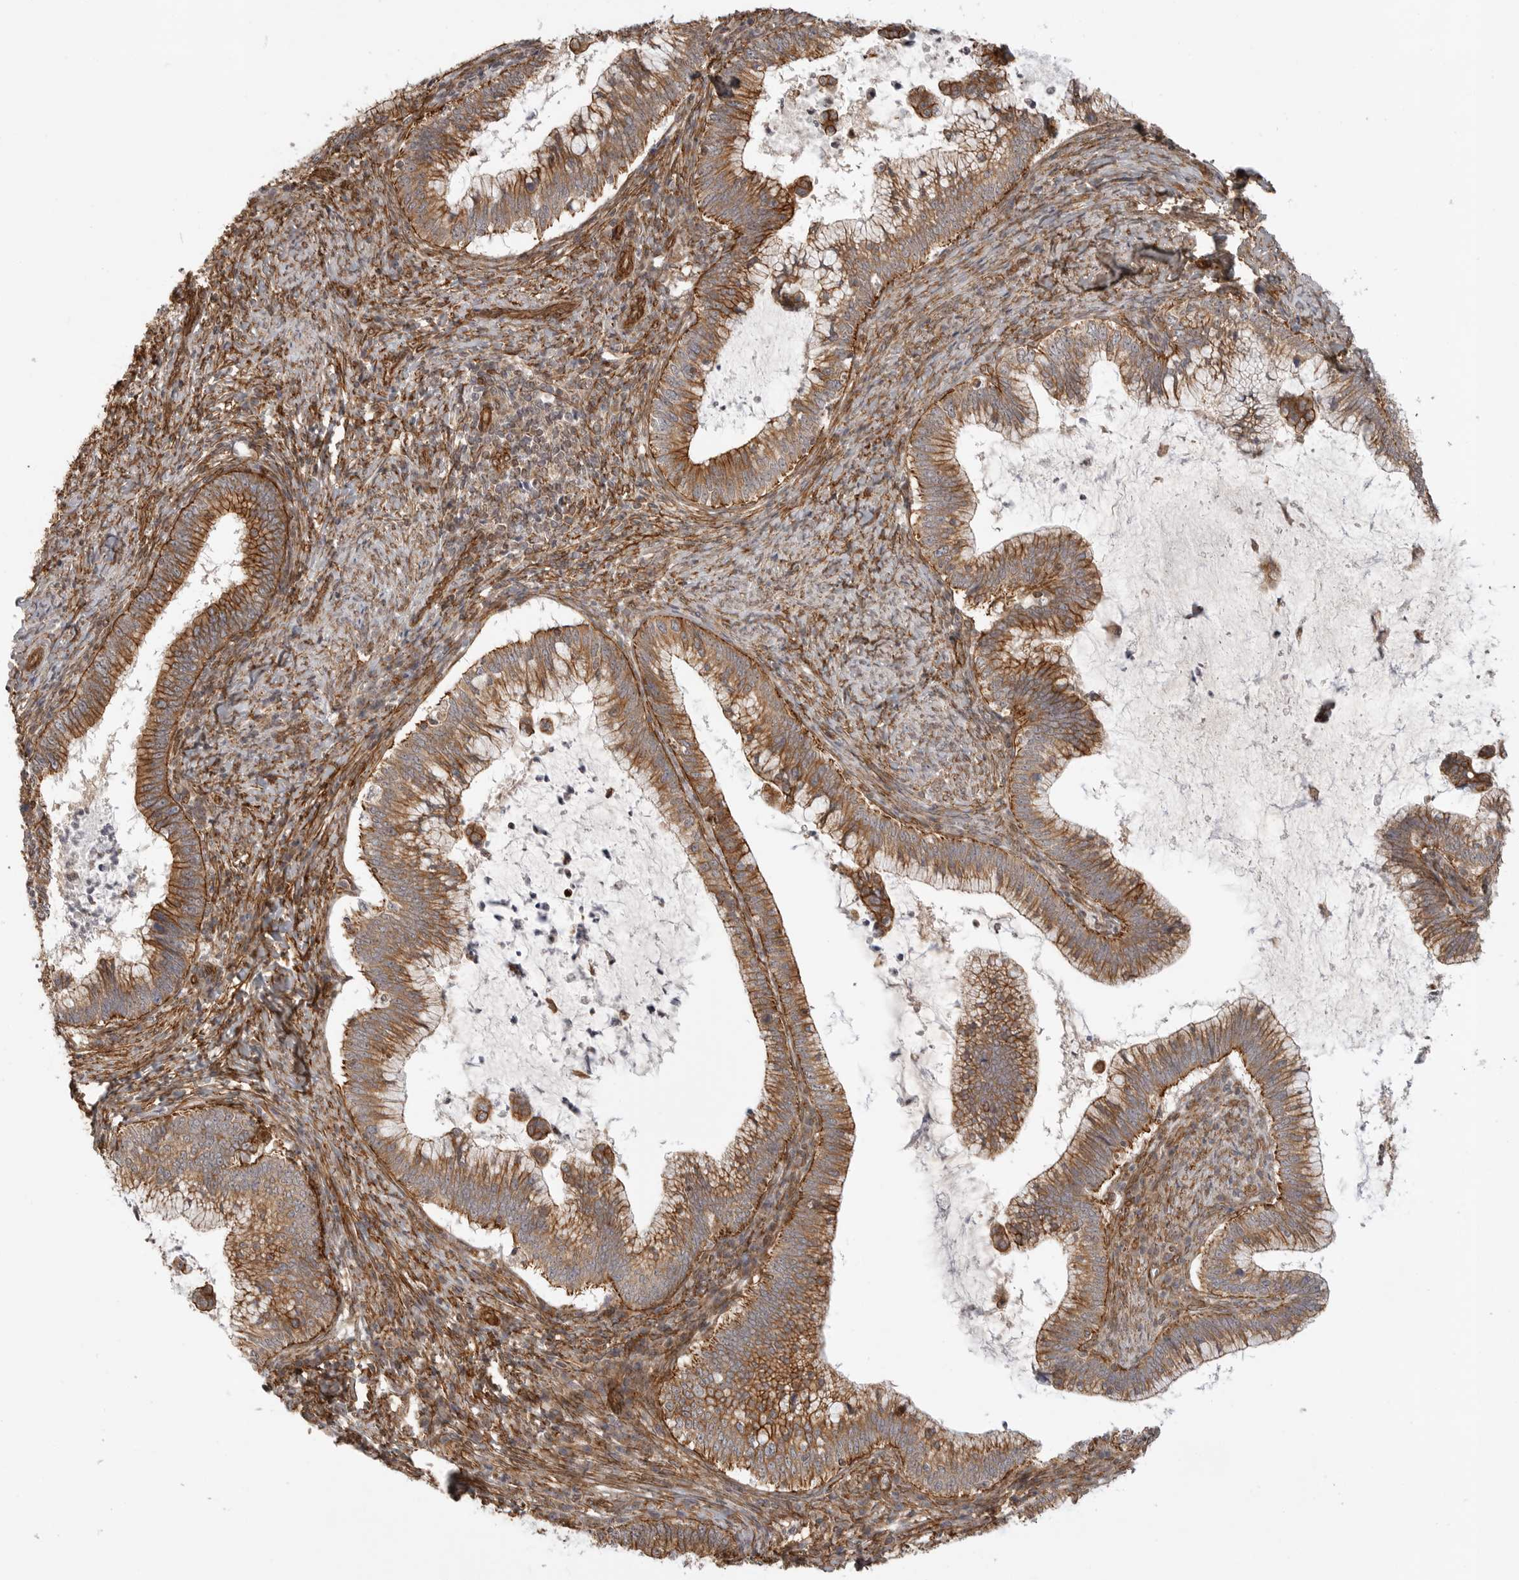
{"staining": {"intensity": "moderate", "quantity": ">75%", "location": "cytoplasmic/membranous"}, "tissue": "cervical cancer", "cell_type": "Tumor cells", "image_type": "cancer", "snomed": [{"axis": "morphology", "description": "Adenocarcinoma, NOS"}, {"axis": "topography", "description": "Cervix"}], "caption": "Immunohistochemical staining of cervical cancer (adenocarcinoma) displays medium levels of moderate cytoplasmic/membranous staining in about >75% of tumor cells.", "gene": "ATOH7", "patient": {"sex": "female", "age": 36}}